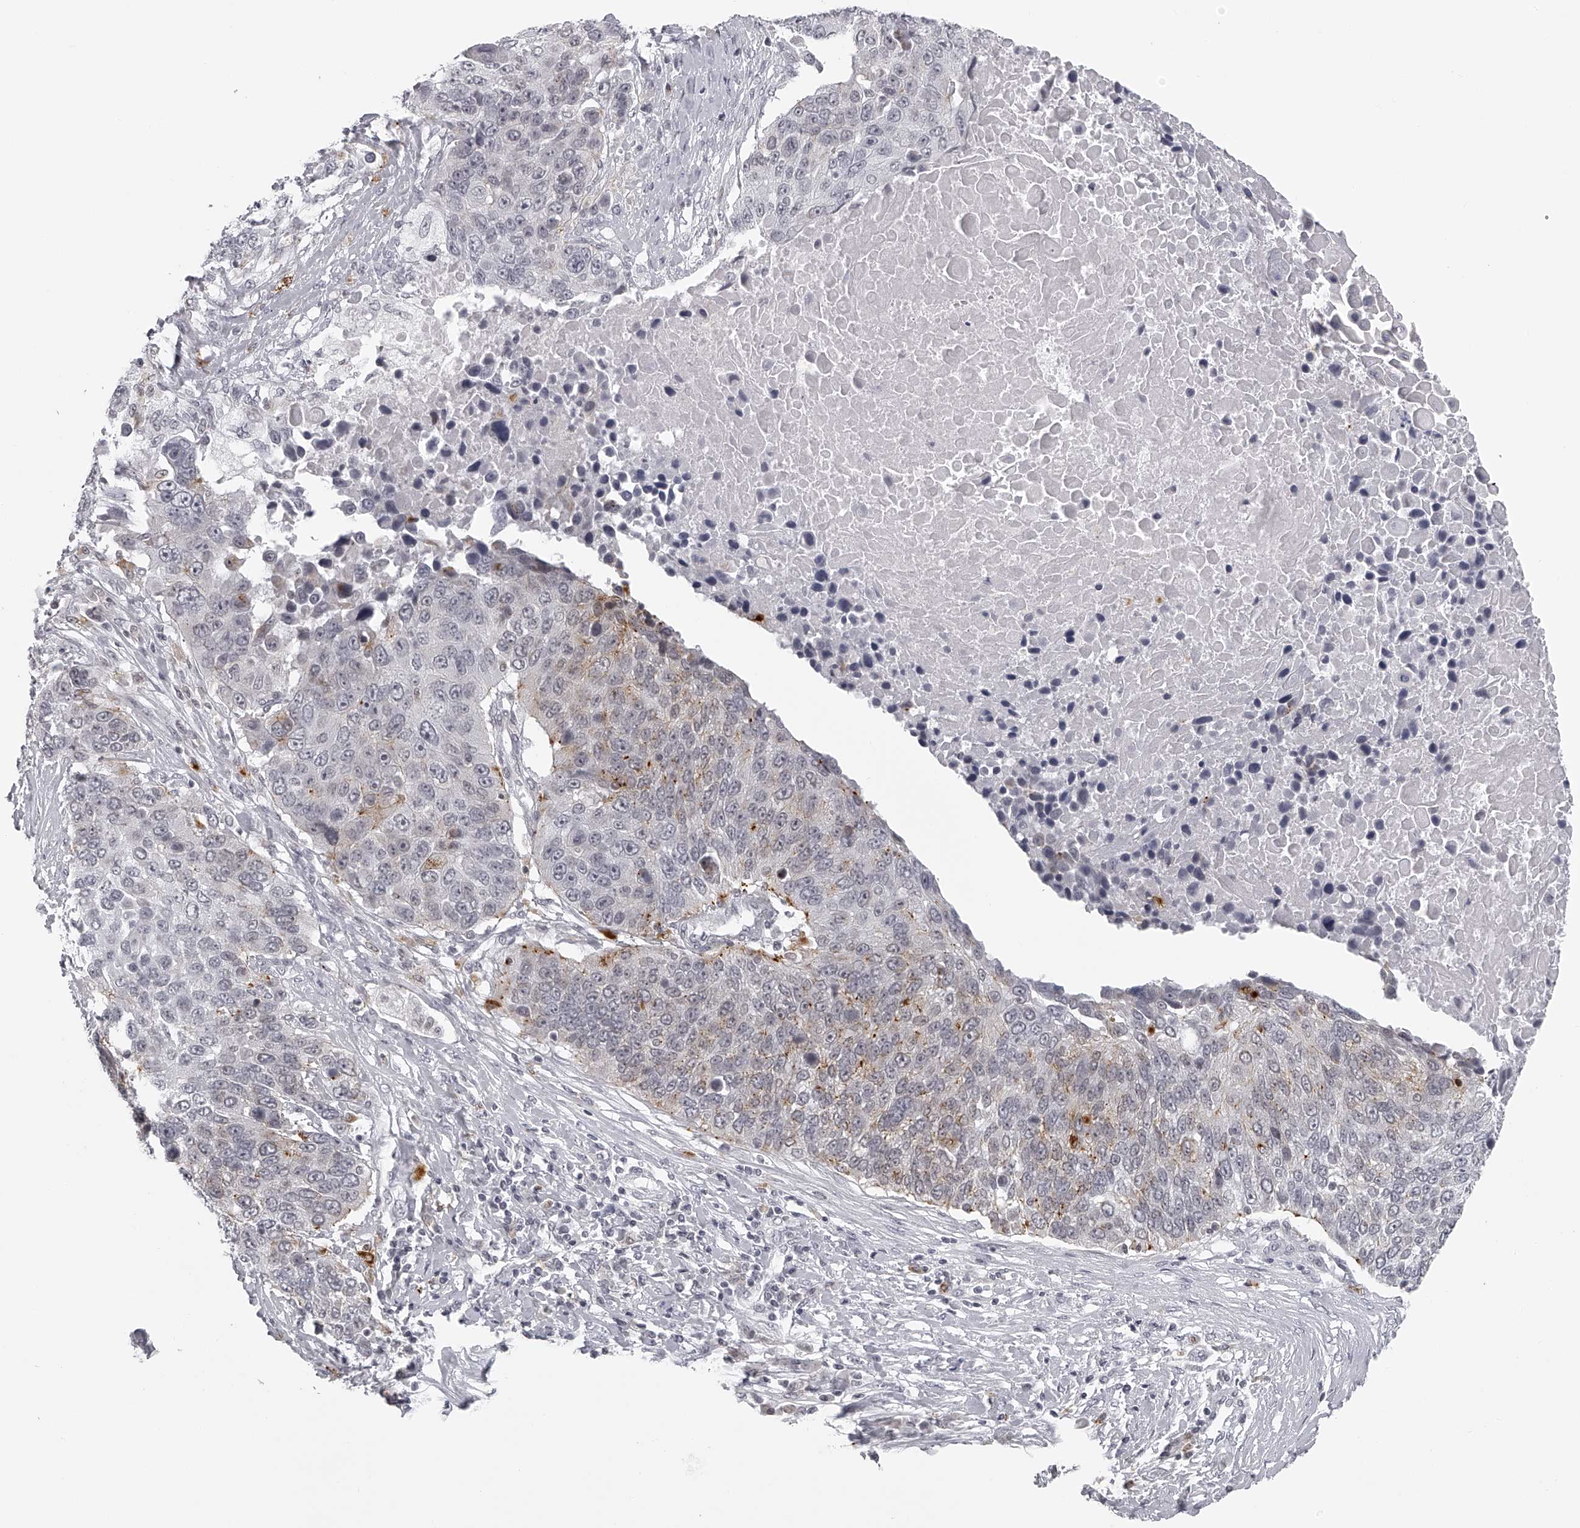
{"staining": {"intensity": "weak", "quantity": "<25%", "location": "cytoplasmic/membranous"}, "tissue": "lung cancer", "cell_type": "Tumor cells", "image_type": "cancer", "snomed": [{"axis": "morphology", "description": "Squamous cell carcinoma, NOS"}, {"axis": "topography", "description": "Lung"}], "caption": "High power microscopy image of an IHC histopathology image of lung cancer, revealing no significant expression in tumor cells. (DAB (3,3'-diaminobenzidine) IHC visualized using brightfield microscopy, high magnification).", "gene": "RNF220", "patient": {"sex": "male", "age": 66}}